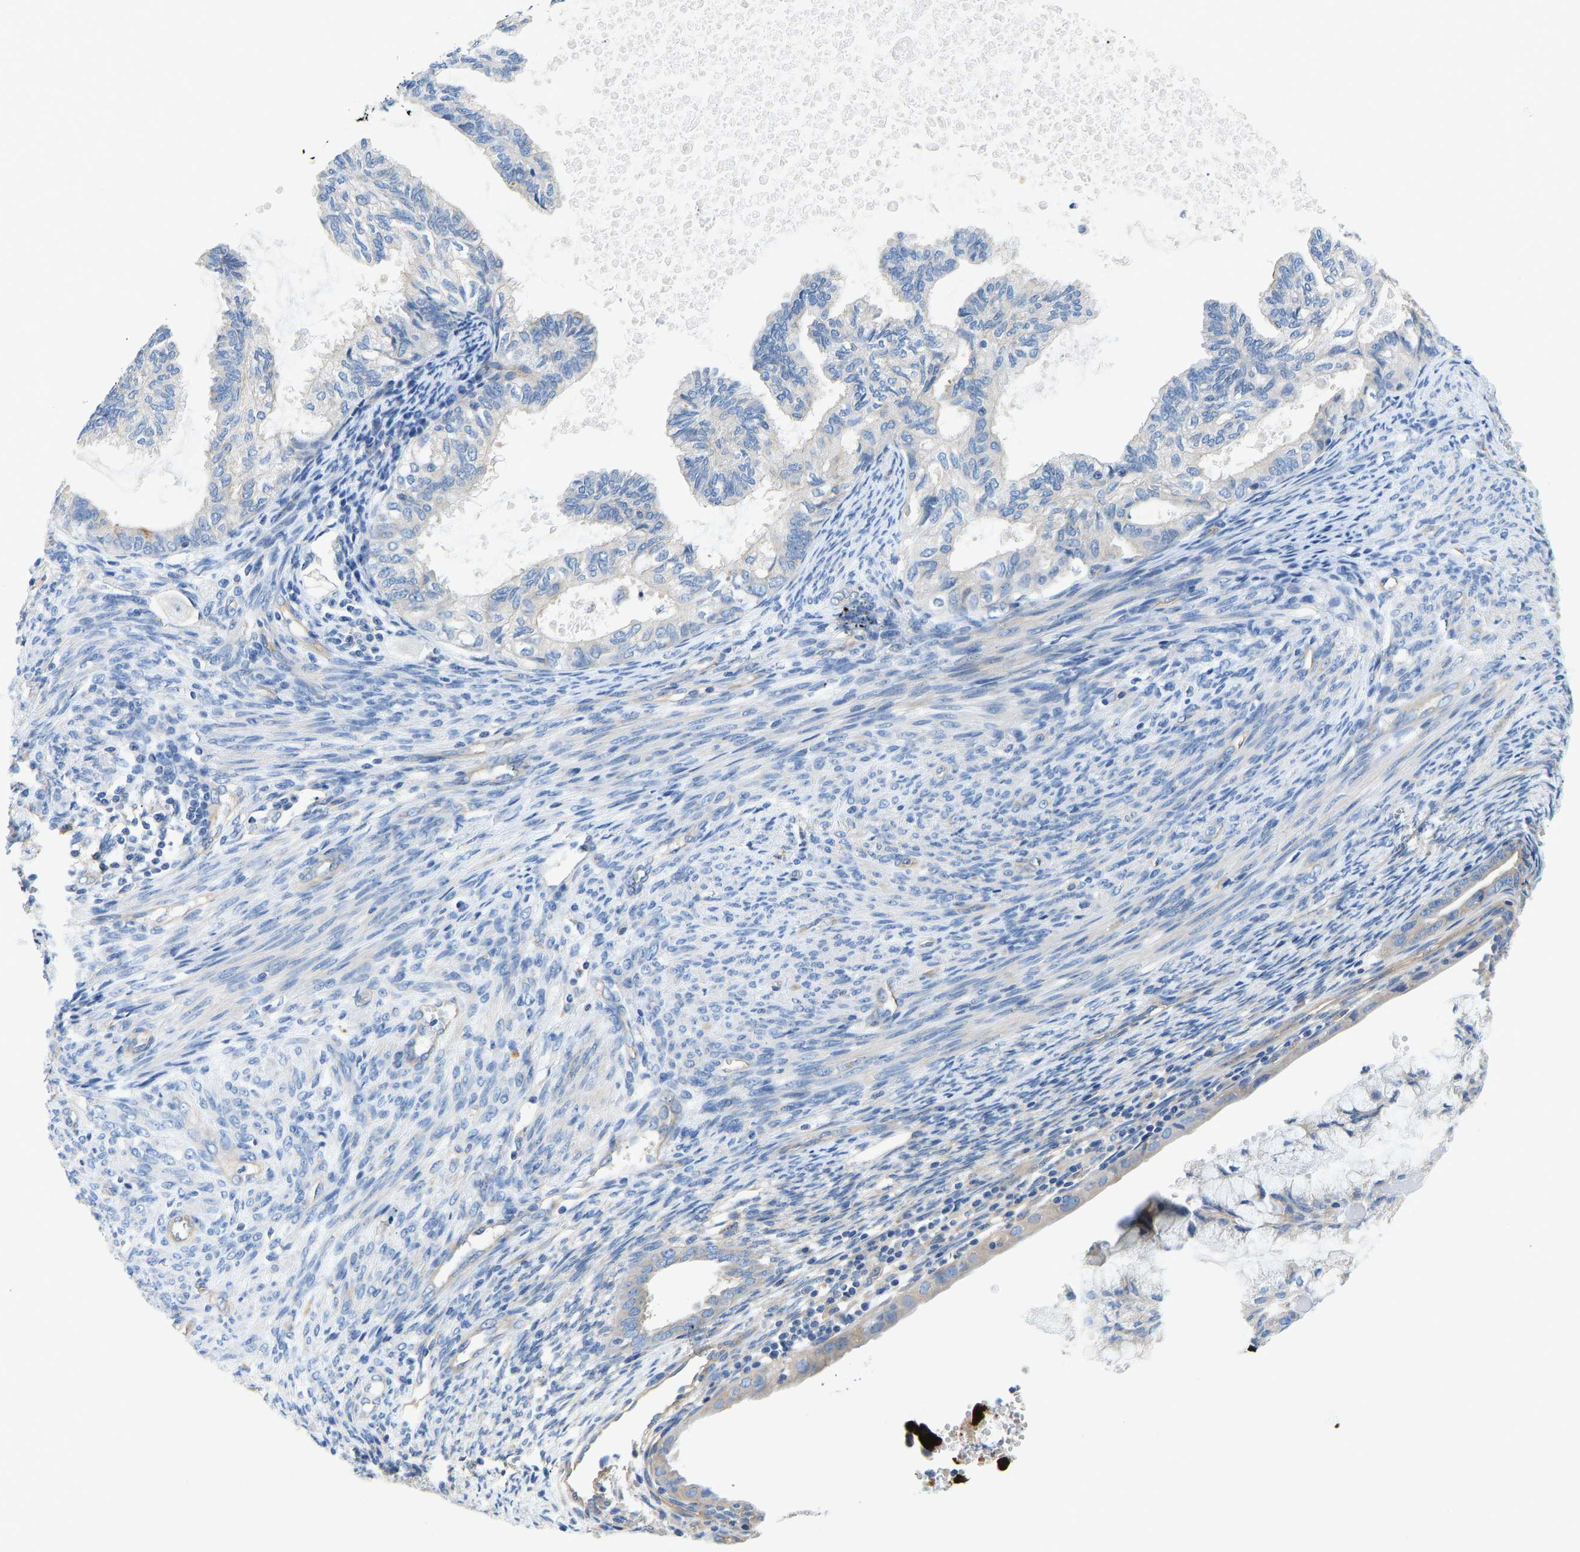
{"staining": {"intensity": "negative", "quantity": "none", "location": "none"}, "tissue": "cervical cancer", "cell_type": "Tumor cells", "image_type": "cancer", "snomed": [{"axis": "morphology", "description": "Normal tissue, NOS"}, {"axis": "morphology", "description": "Adenocarcinoma, NOS"}, {"axis": "topography", "description": "Cervix"}, {"axis": "topography", "description": "Endometrium"}], "caption": "DAB immunohistochemical staining of human cervical adenocarcinoma displays no significant expression in tumor cells.", "gene": "CHAD", "patient": {"sex": "female", "age": 86}}